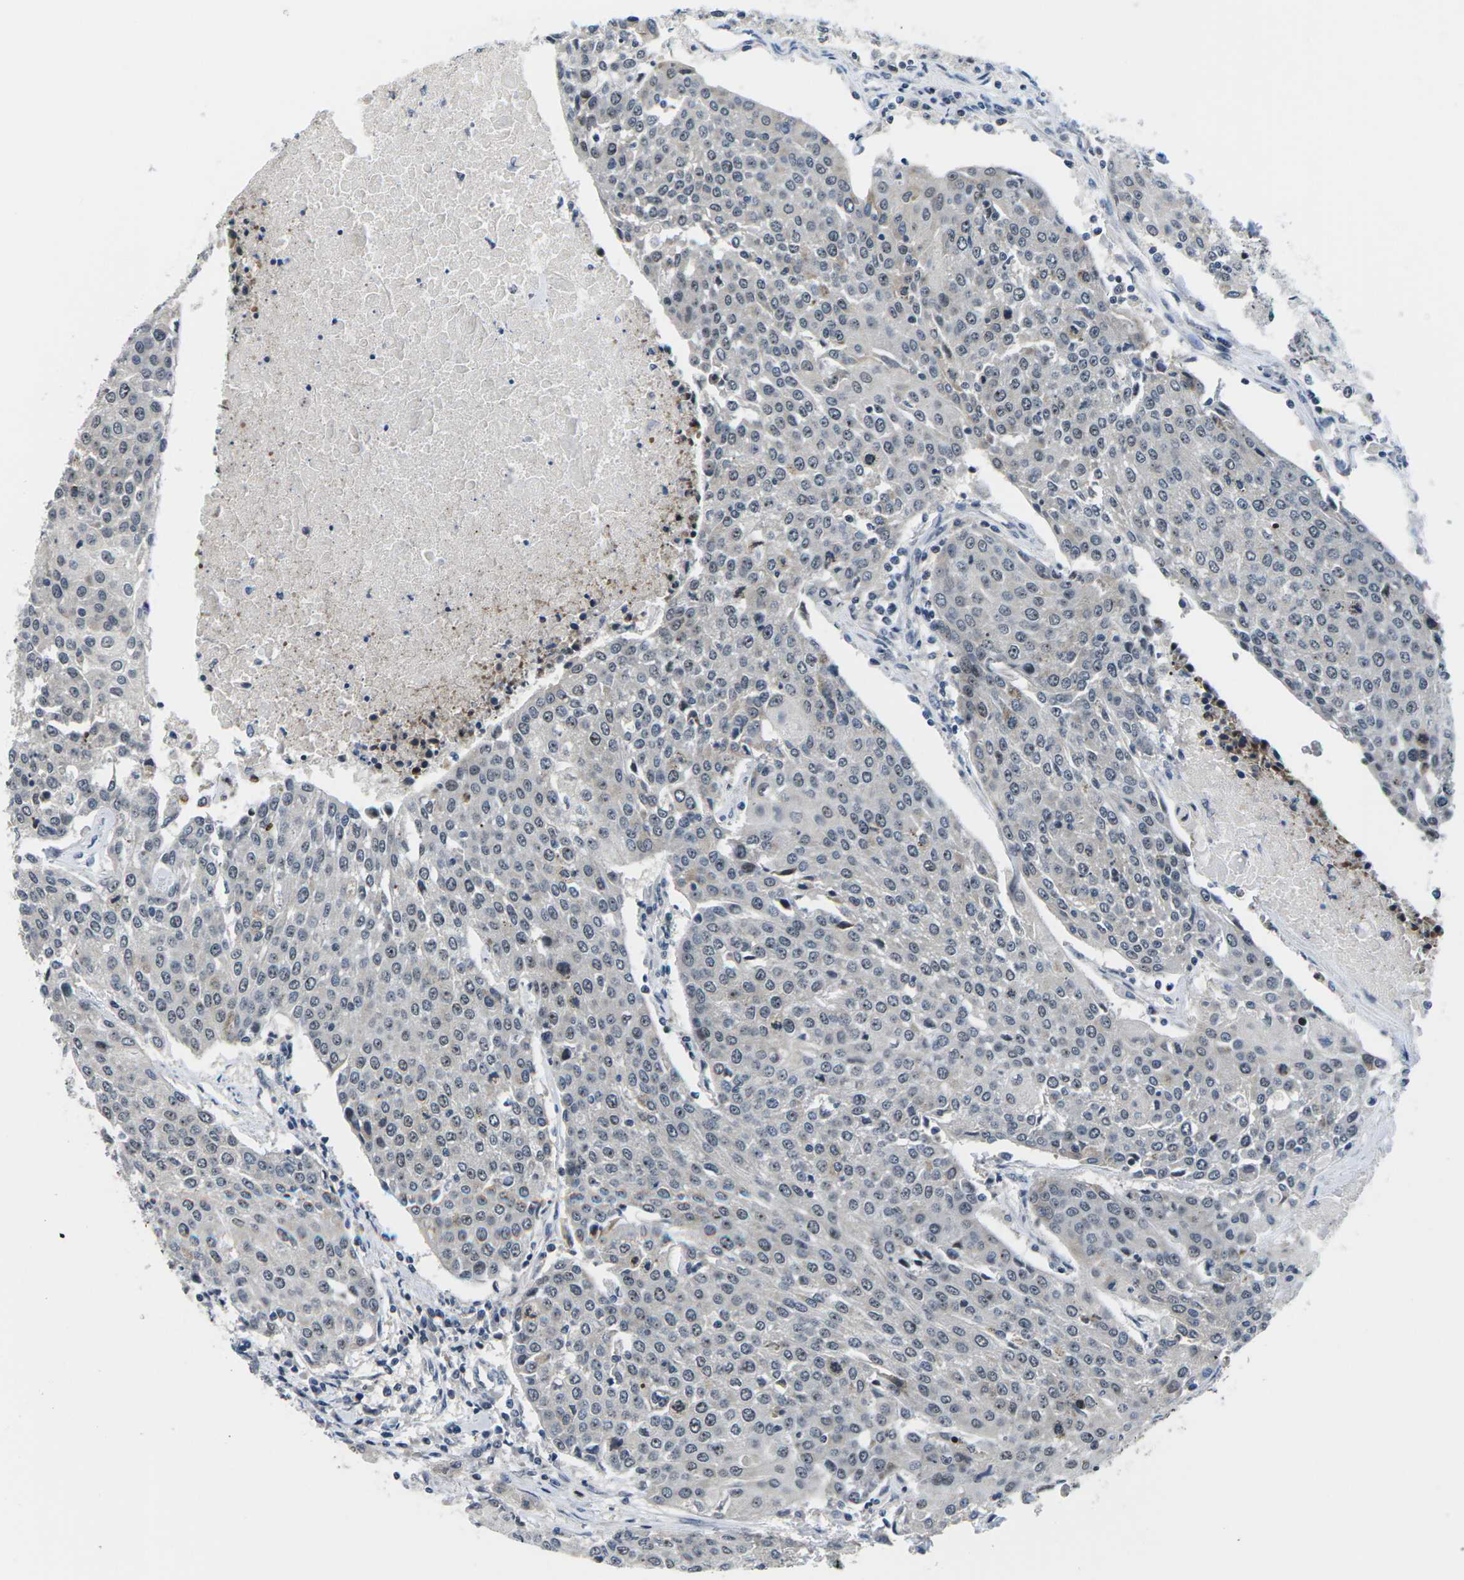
{"staining": {"intensity": "weak", "quantity": "<25%", "location": "nuclear"}, "tissue": "urothelial cancer", "cell_type": "Tumor cells", "image_type": "cancer", "snomed": [{"axis": "morphology", "description": "Urothelial carcinoma, High grade"}, {"axis": "topography", "description": "Urinary bladder"}], "caption": "Immunohistochemical staining of human high-grade urothelial carcinoma shows no significant expression in tumor cells. The staining is performed using DAB (3,3'-diaminobenzidine) brown chromogen with nuclei counter-stained in using hematoxylin.", "gene": "NSRP1", "patient": {"sex": "female", "age": 85}}